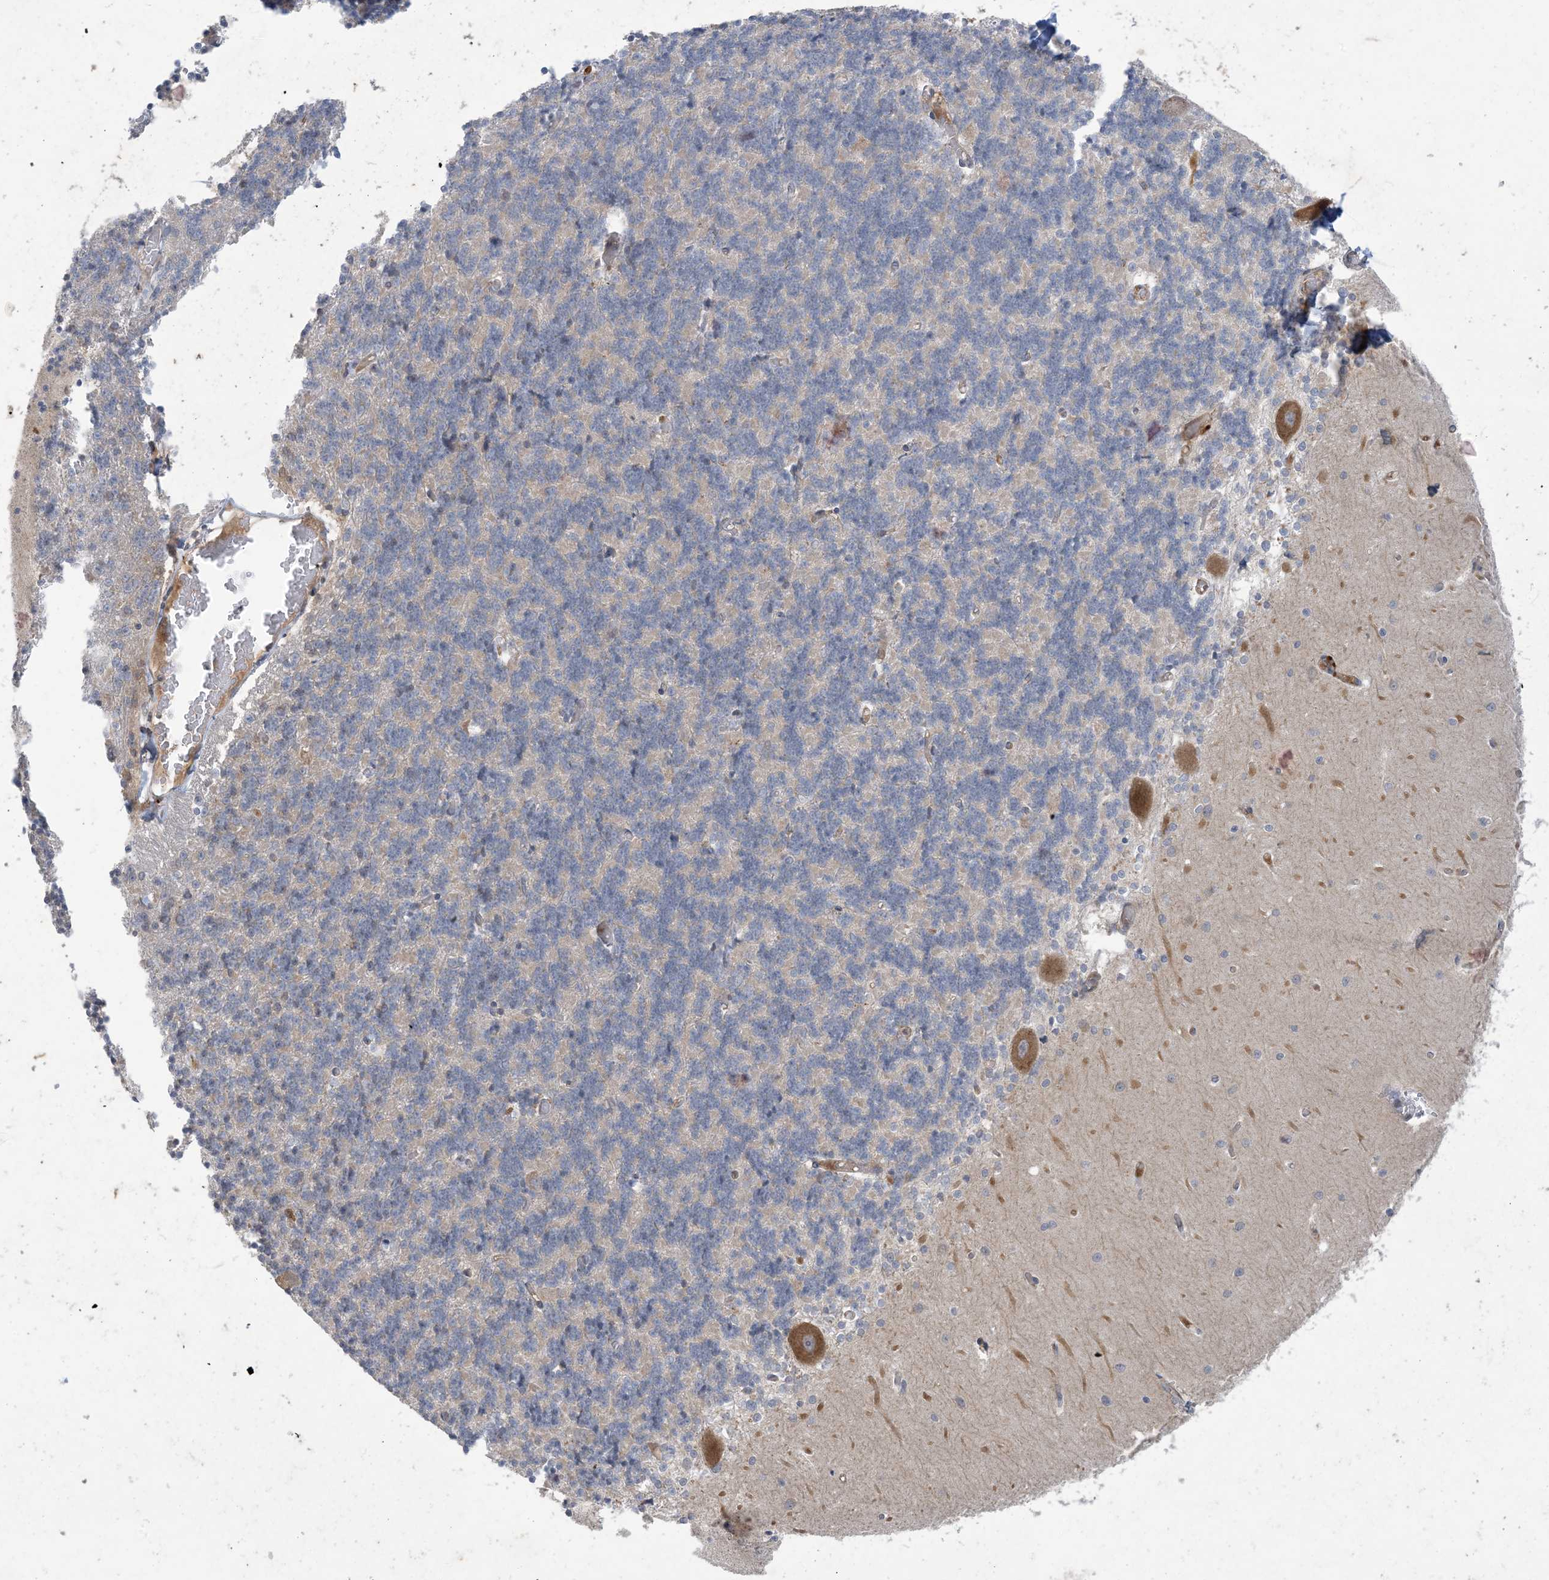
{"staining": {"intensity": "negative", "quantity": "none", "location": "none"}, "tissue": "cerebellum", "cell_type": "Cells in granular layer", "image_type": "normal", "snomed": [{"axis": "morphology", "description": "Normal tissue, NOS"}, {"axis": "topography", "description": "Cerebellum"}], "caption": "Human cerebellum stained for a protein using immunohistochemistry demonstrates no positivity in cells in granular layer.", "gene": "MRPS18A", "patient": {"sex": "male", "age": 37}}